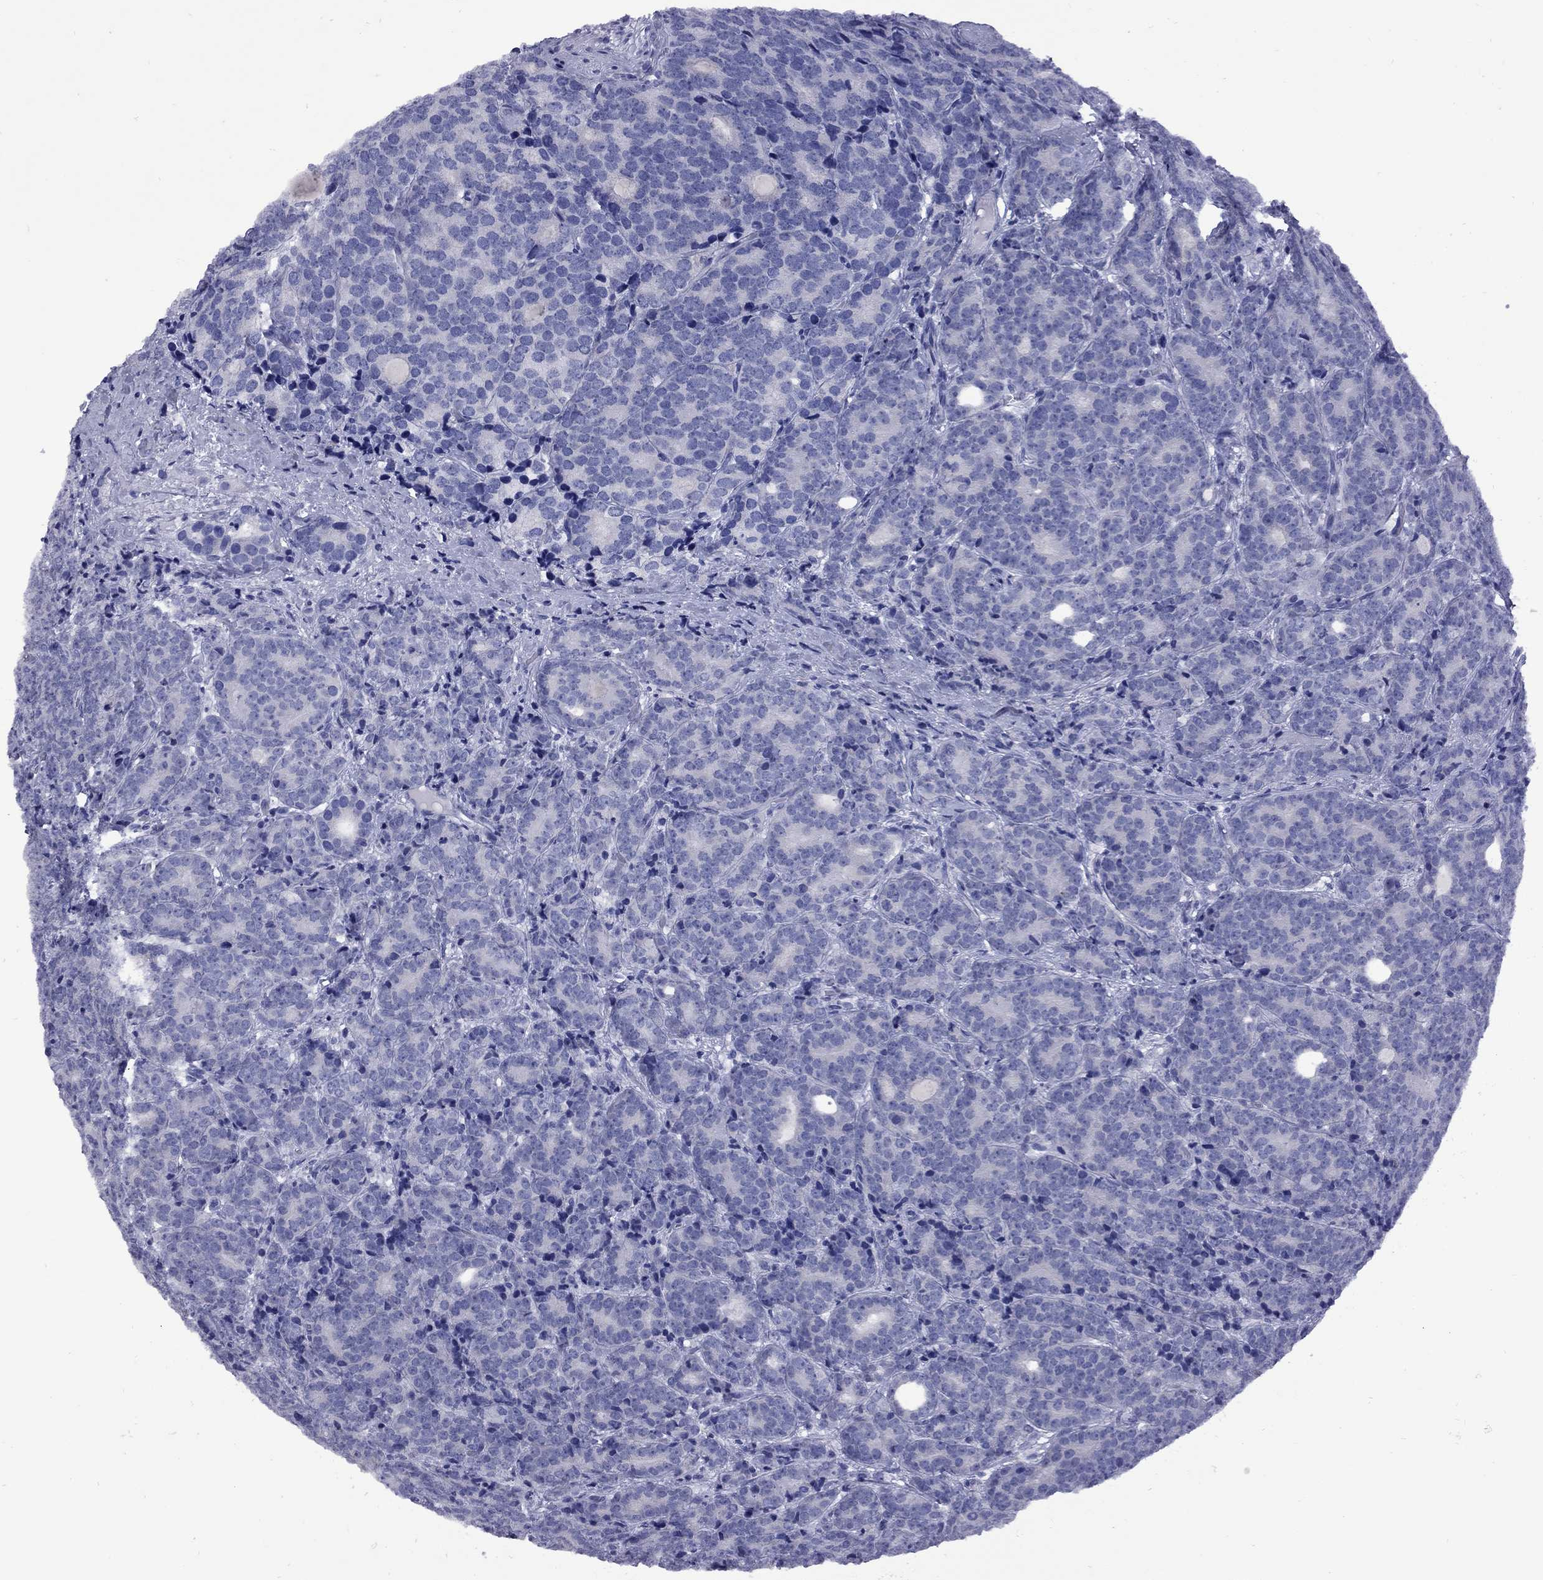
{"staining": {"intensity": "negative", "quantity": "none", "location": "none"}, "tissue": "prostate cancer", "cell_type": "Tumor cells", "image_type": "cancer", "snomed": [{"axis": "morphology", "description": "Adenocarcinoma, NOS"}, {"axis": "topography", "description": "Prostate"}], "caption": "There is no significant expression in tumor cells of adenocarcinoma (prostate).", "gene": "EPPIN", "patient": {"sex": "male", "age": 71}}